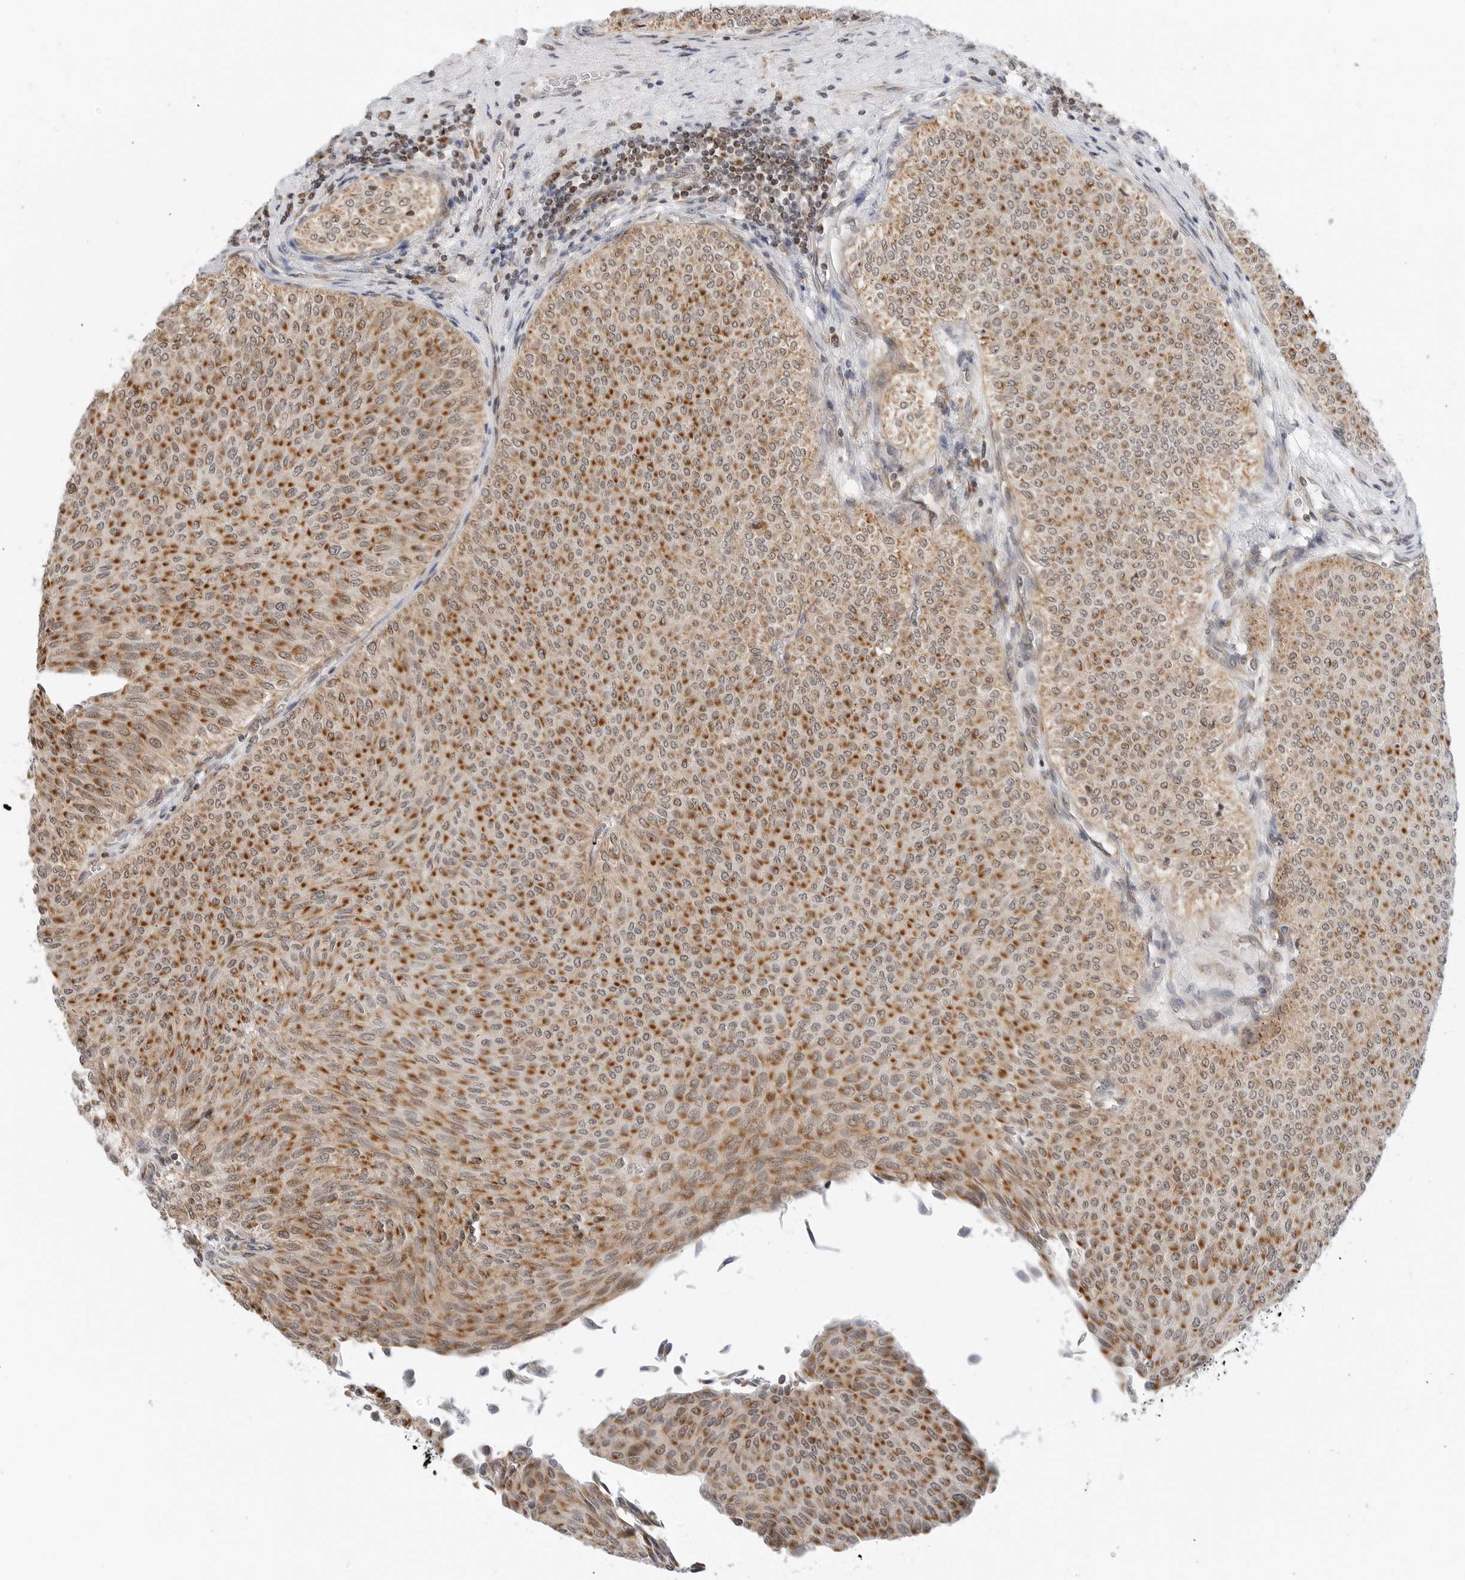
{"staining": {"intensity": "moderate", "quantity": ">75%", "location": "cytoplasmic/membranous"}, "tissue": "urothelial cancer", "cell_type": "Tumor cells", "image_type": "cancer", "snomed": [{"axis": "morphology", "description": "Urothelial carcinoma, Low grade"}, {"axis": "topography", "description": "Urinary bladder"}], "caption": "The histopathology image displays immunohistochemical staining of urothelial cancer. There is moderate cytoplasmic/membranous staining is present in approximately >75% of tumor cells. (DAB (3,3'-diaminobenzidine) IHC with brightfield microscopy, high magnification).", "gene": "POLR3GL", "patient": {"sex": "male", "age": 78}}